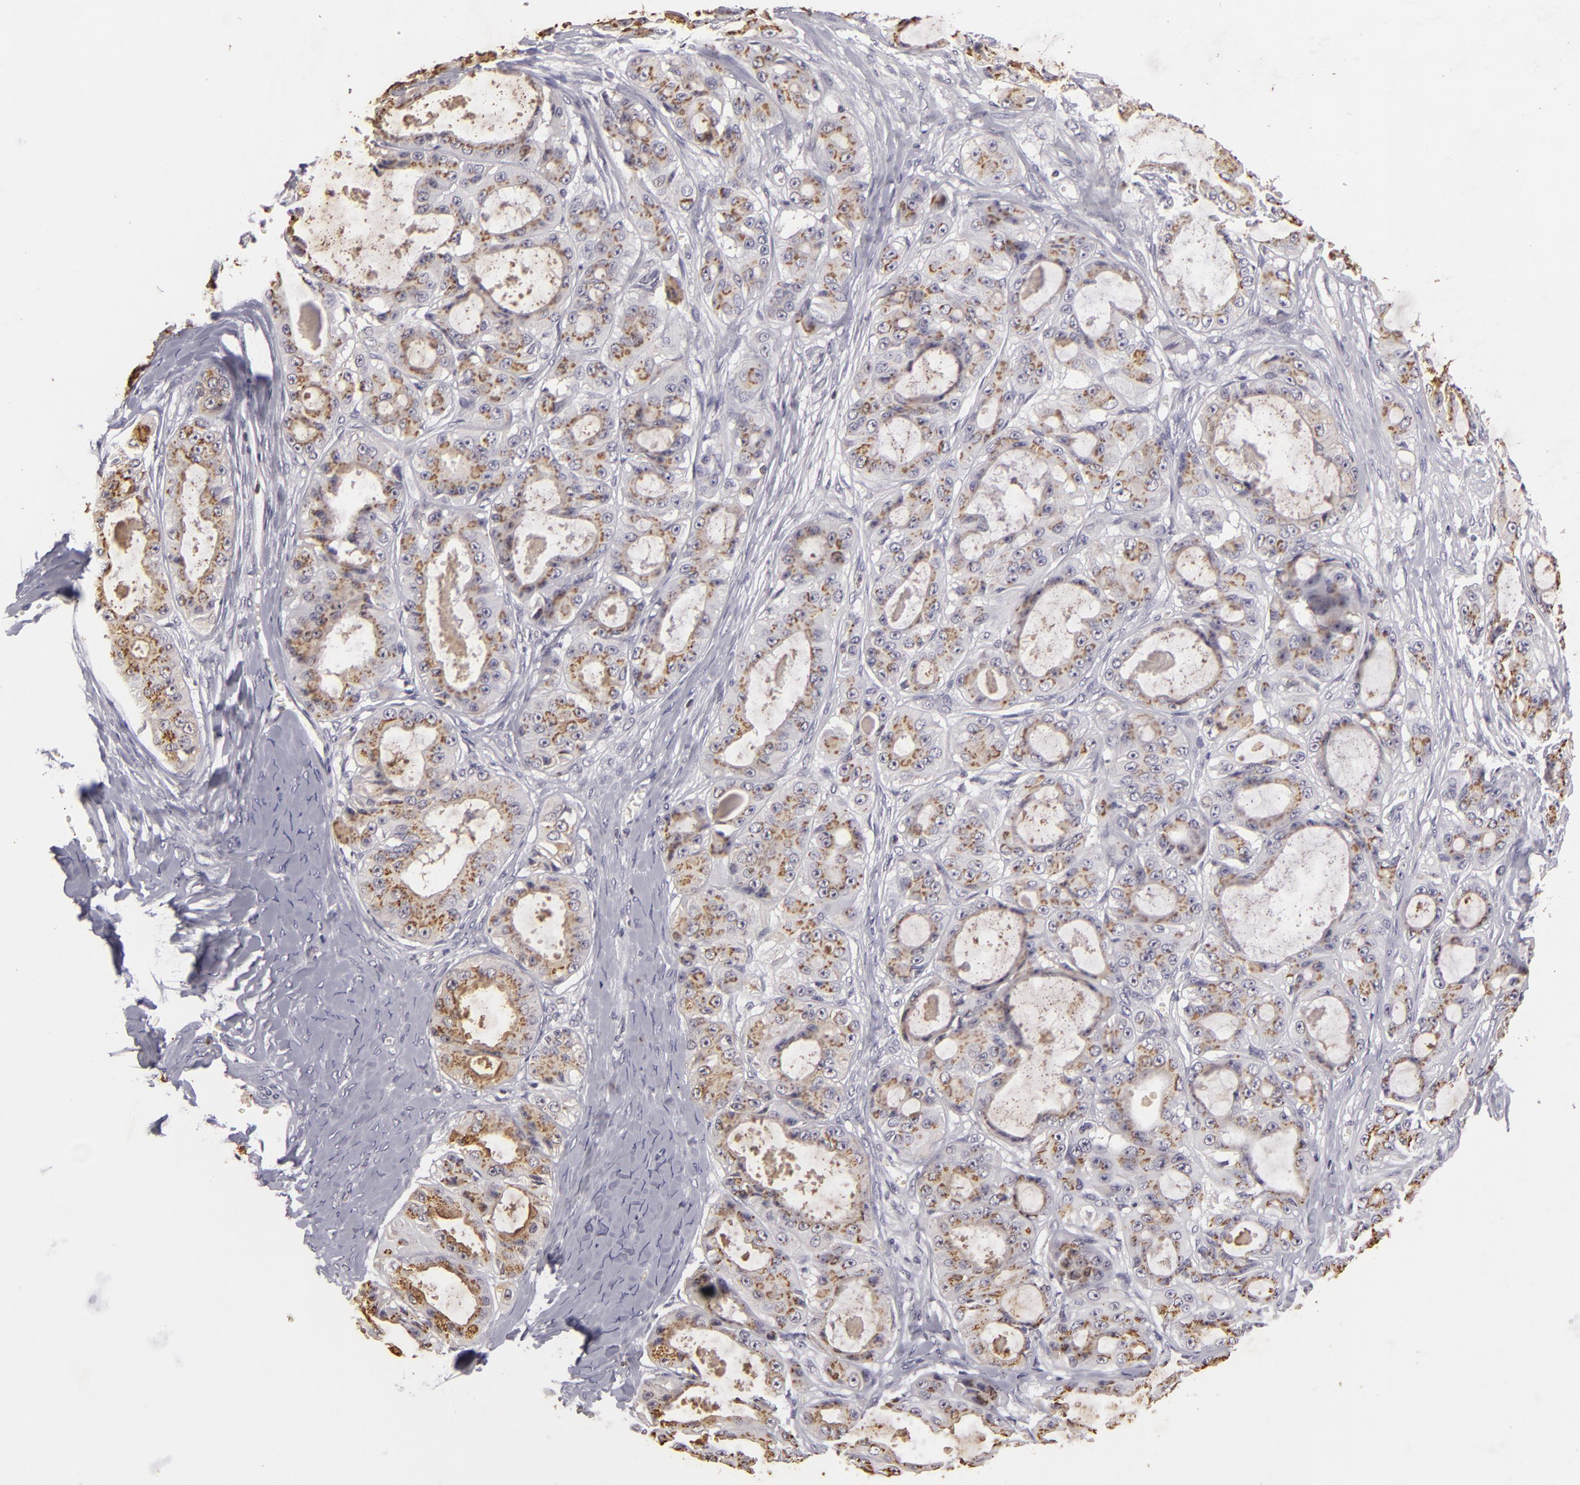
{"staining": {"intensity": "moderate", "quantity": "25%-75%", "location": "cytoplasmic/membranous"}, "tissue": "ovarian cancer", "cell_type": "Tumor cells", "image_type": "cancer", "snomed": [{"axis": "morphology", "description": "Carcinoma, endometroid"}, {"axis": "topography", "description": "Ovary"}], "caption": "Immunohistochemistry image of neoplastic tissue: human ovarian cancer (endometroid carcinoma) stained using immunohistochemistry shows medium levels of moderate protein expression localized specifically in the cytoplasmic/membranous of tumor cells, appearing as a cytoplasmic/membranous brown color.", "gene": "KCNAB2", "patient": {"sex": "female", "age": 61}}